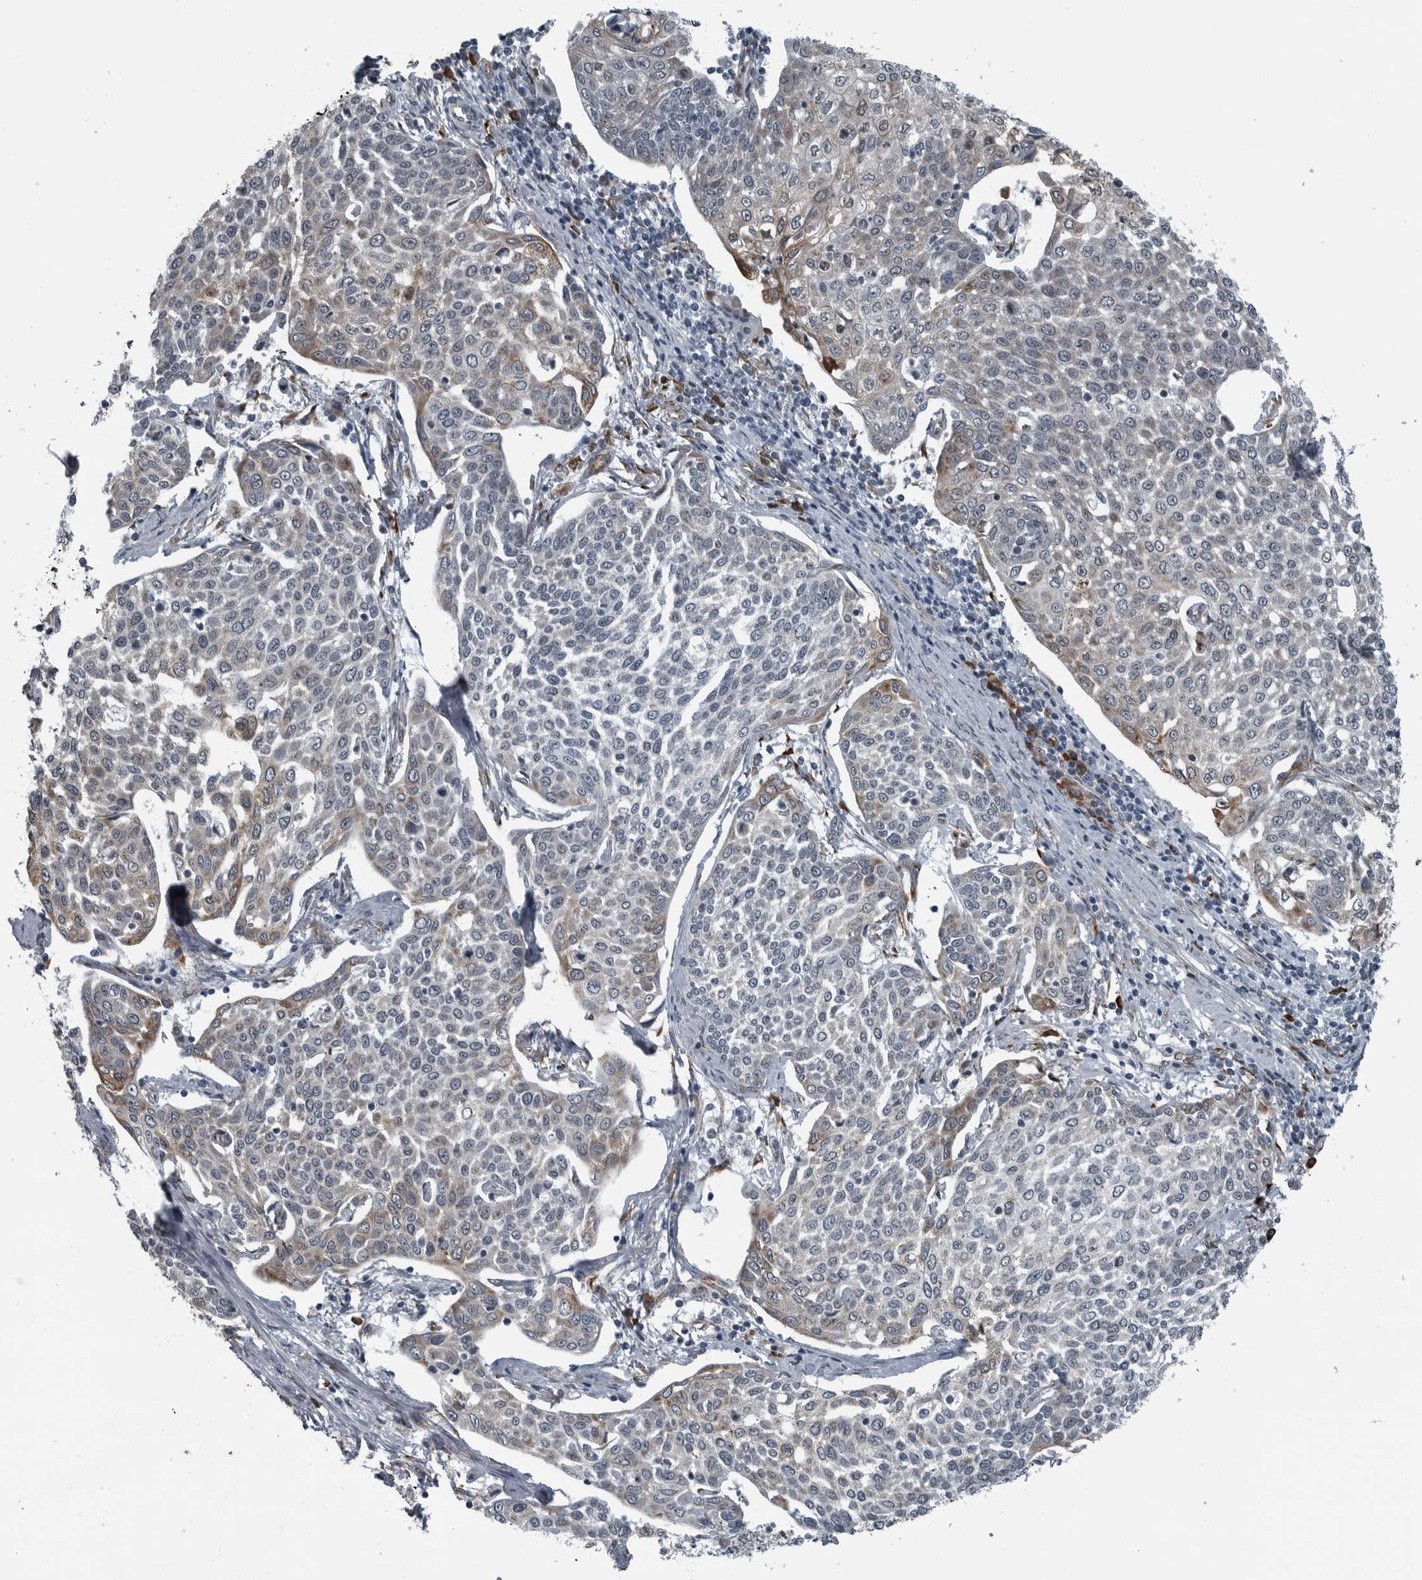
{"staining": {"intensity": "negative", "quantity": "none", "location": "none"}, "tissue": "cervical cancer", "cell_type": "Tumor cells", "image_type": "cancer", "snomed": [{"axis": "morphology", "description": "Squamous cell carcinoma, NOS"}, {"axis": "topography", "description": "Cervix"}], "caption": "IHC of human cervical cancer (squamous cell carcinoma) displays no positivity in tumor cells.", "gene": "CEP85", "patient": {"sex": "female", "age": 34}}